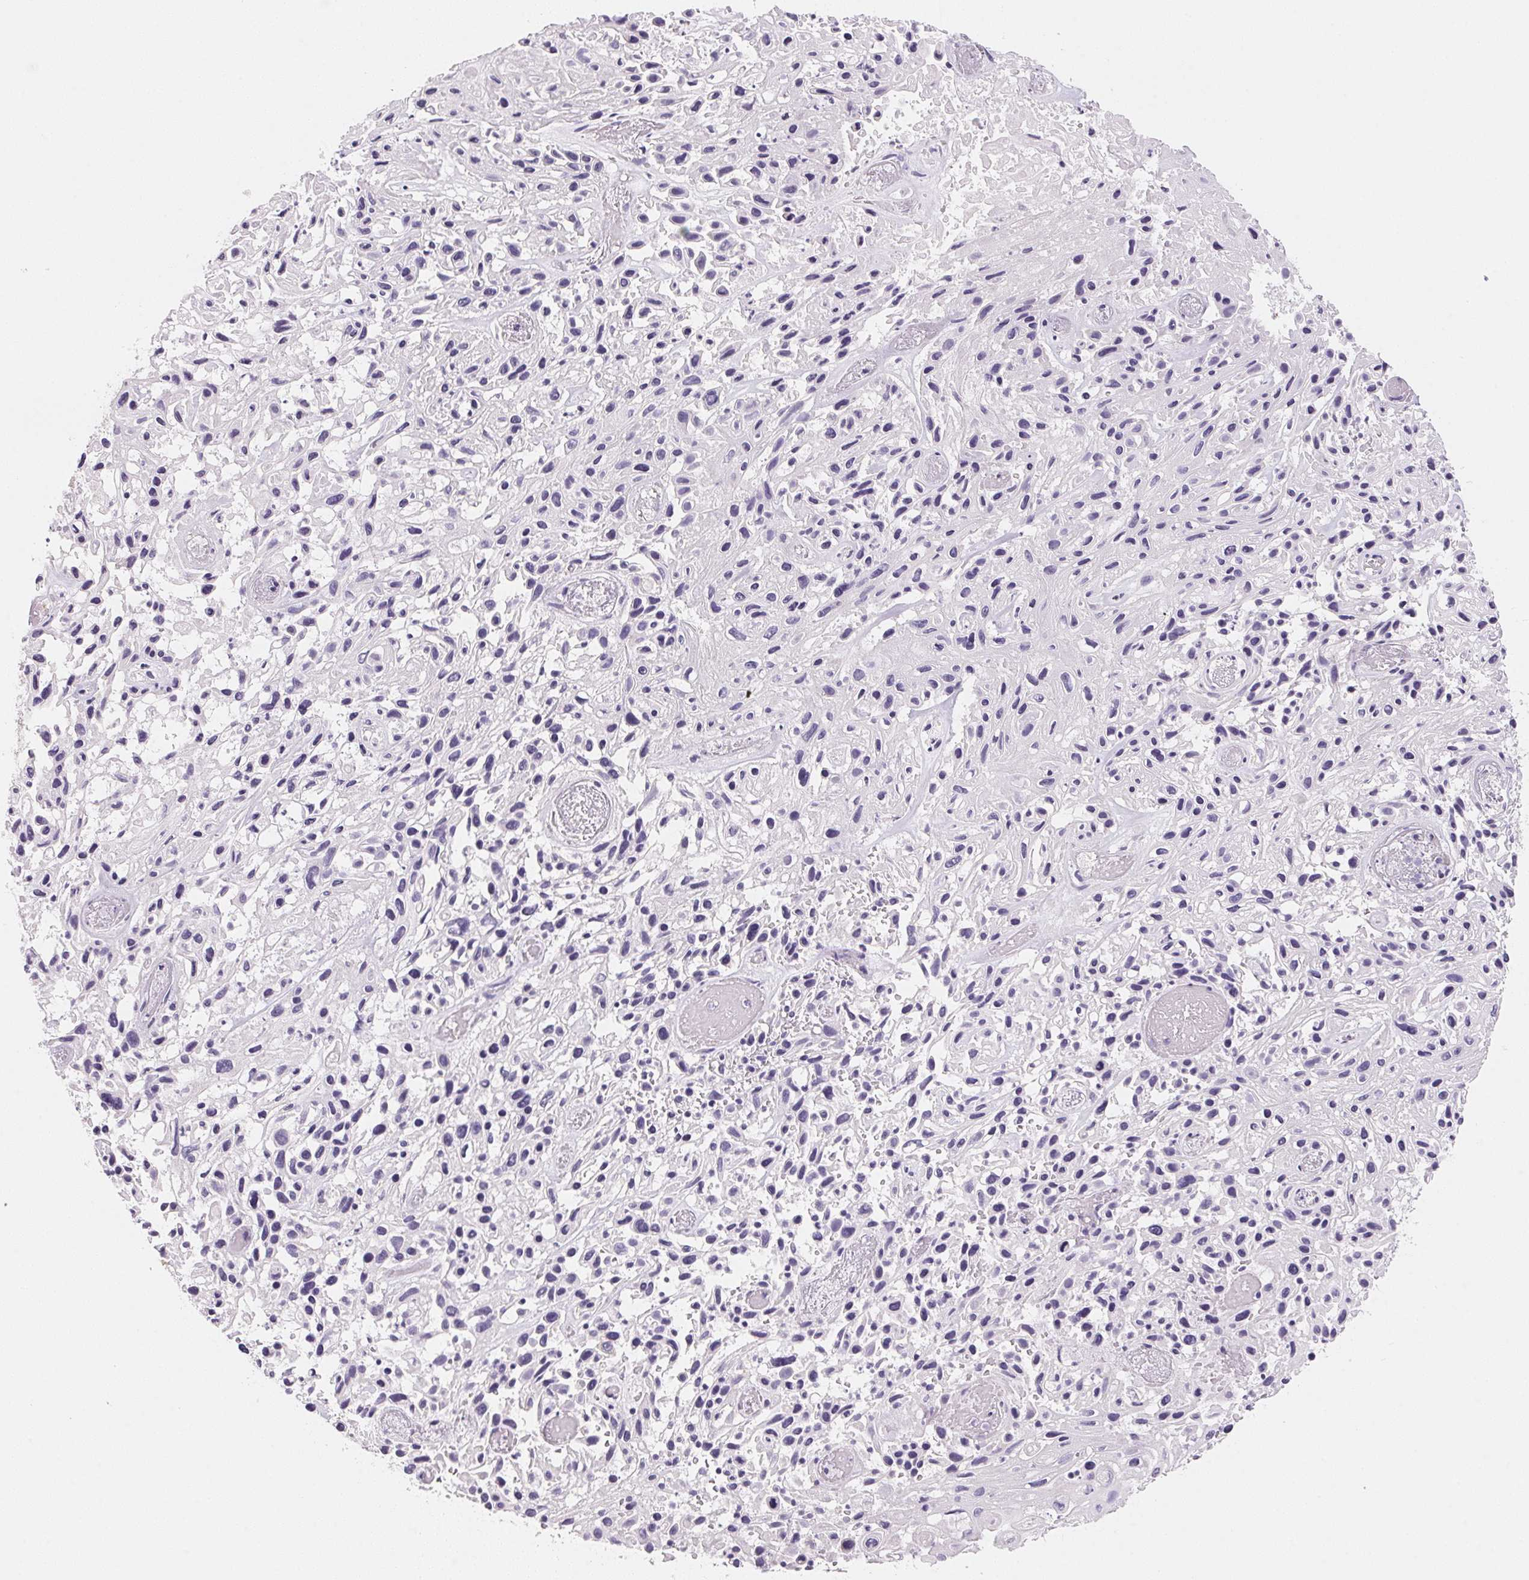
{"staining": {"intensity": "negative", "quantity": "none", "location": "none"}, "tissue": "skin cancer", "cell_type": "Tumor cells", "image_type": "cancer", "snomed": [{"axis": "morphology", "description": "Squamous cell carcinoma, NOS"}, {"axis": "topography", "description": "Skin"}], "caption": "An immunohistochemistry micrograph of skin cancer is shown. There is no staining in tumor cells of skin cancer.", "gene": "GIPC2", "patient": {"sex": "male", "age": 82}}